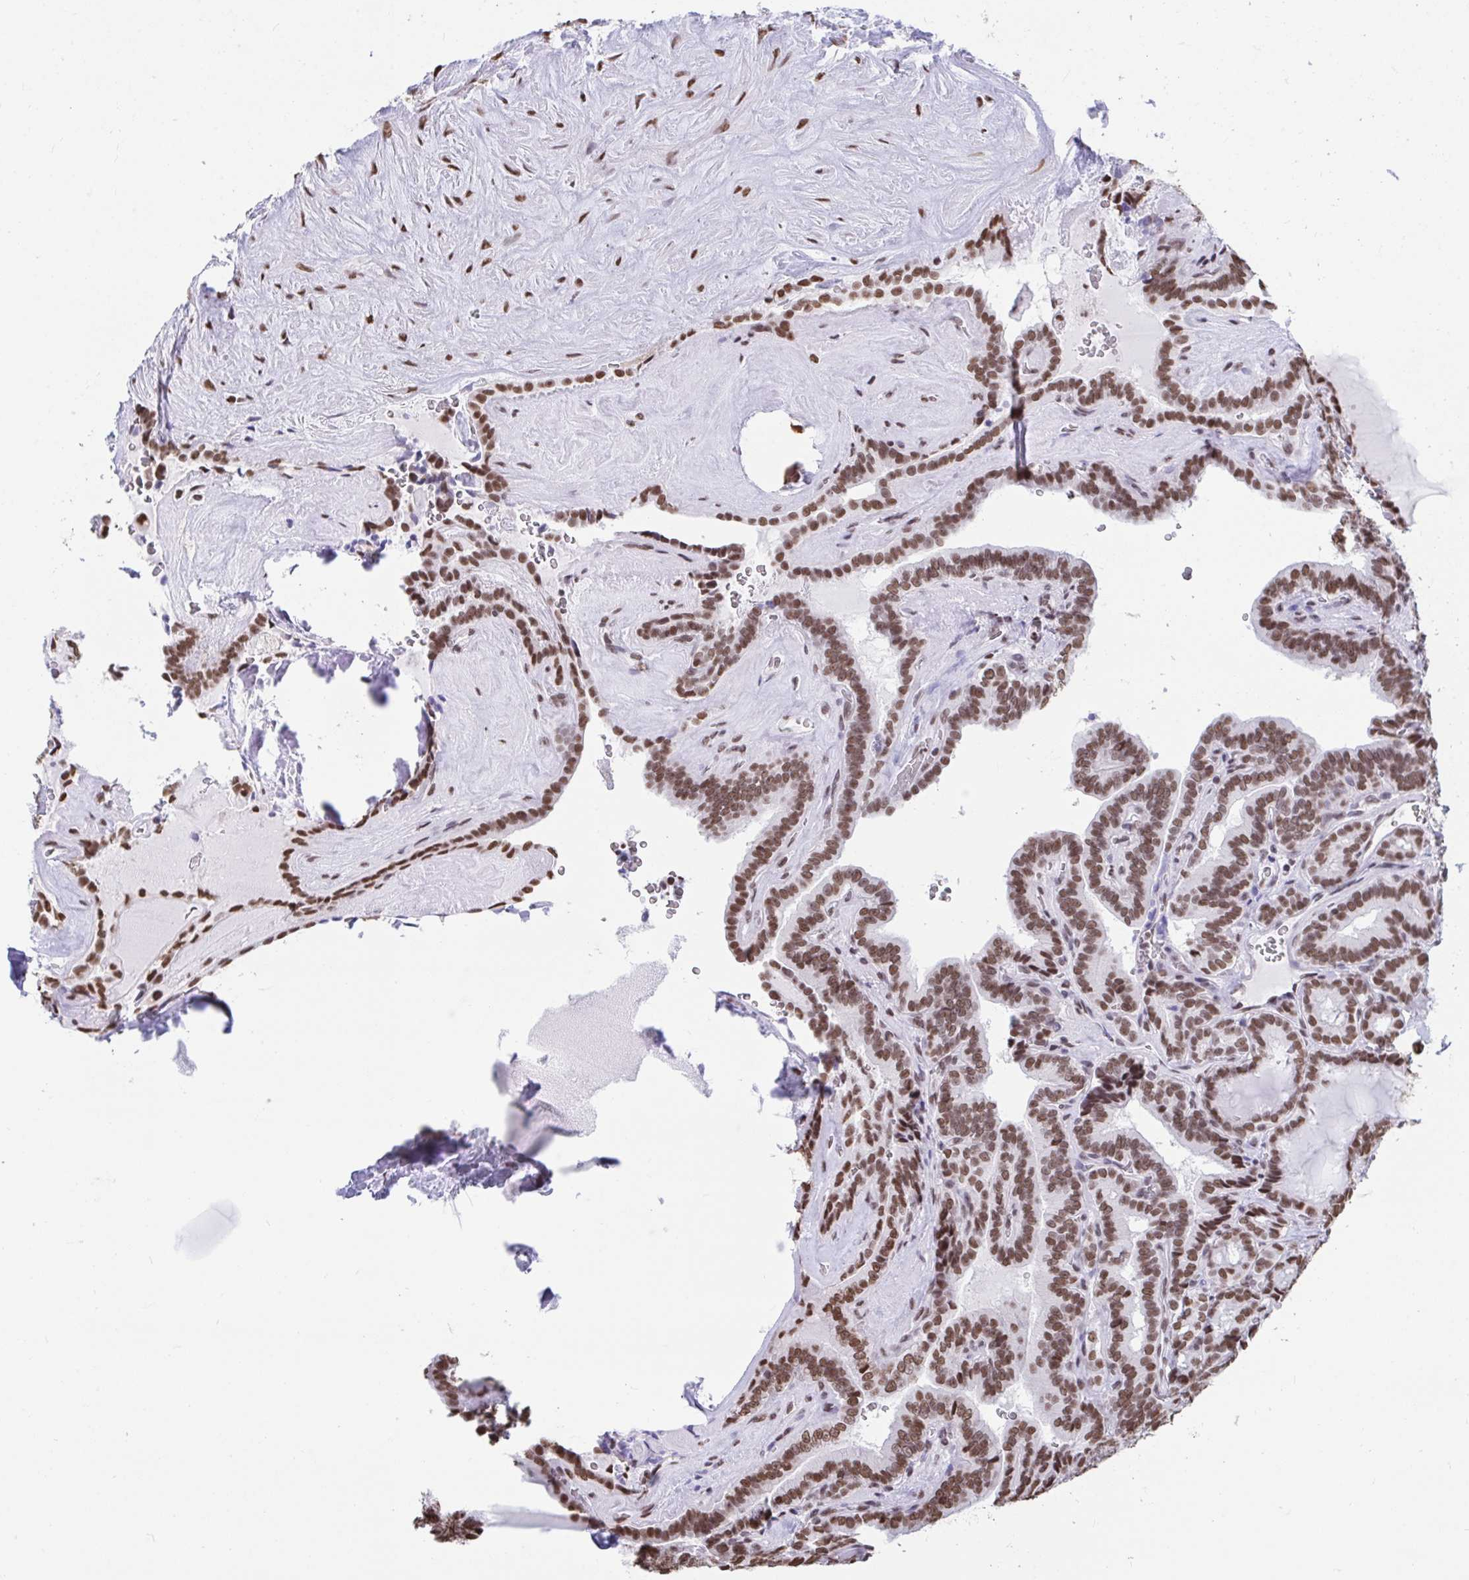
{"staining": {"intensity": "strong", "quantity": ">75%", "location": "nuclear"}, "tissue": "thyroid cancer", "cell_type": "Tumor cells", "image_type": "cancer", "snomed": [{"axis": "morphology", "description": "Papillary adenocarcinoma, NOS"}, {"axis": "topography", "description": "Thyroid gland"}], "caption": "Brown immunohistochemical staining in human thyroid cancer (papillary adenocarcinoma) exhibits strong nuclear expression in about >75% of tumor cells. (DAB (3,3'-diaminobenzidine) IHC with brightfield microscopy, high magnification).", "gene": "HNRNPDL", "patient": {"sex": "female", "age": 21}}